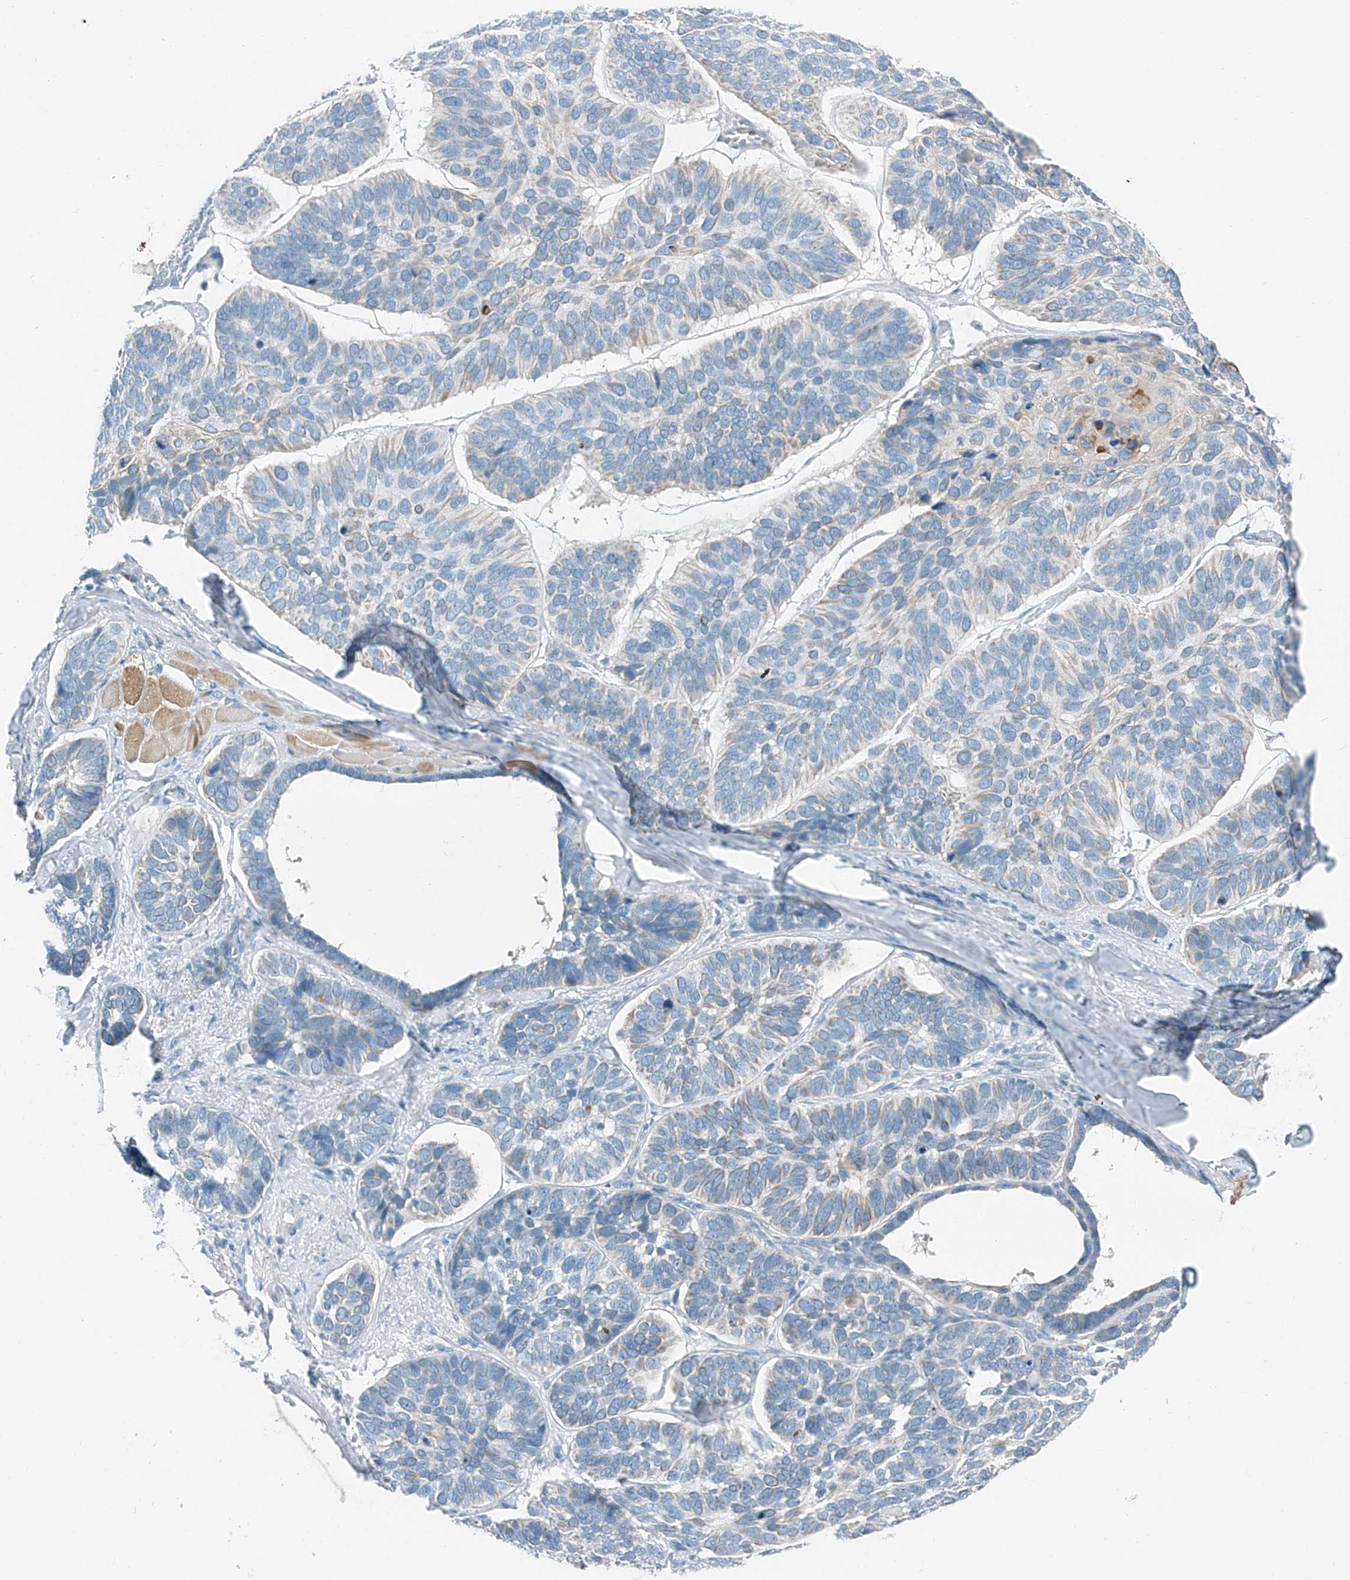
{"staining": {"intensity": "negative", "quantity": "none", "location": "none"}, "tissue": "skin cancer", "cell_type": "Tumor cells", "image_type": "cancer", "snomed": [{"axis": "morphology", "description": "Basal cell carcinoma"}, {"axis": "topography", "description": "Skin"}], "caption": "Protein analysis of skin basal cell carcinoma demonstrates no significant expression in tumor cells.", "gene": "MDGA1", "patient": {"sex": "male", "age": 62}}